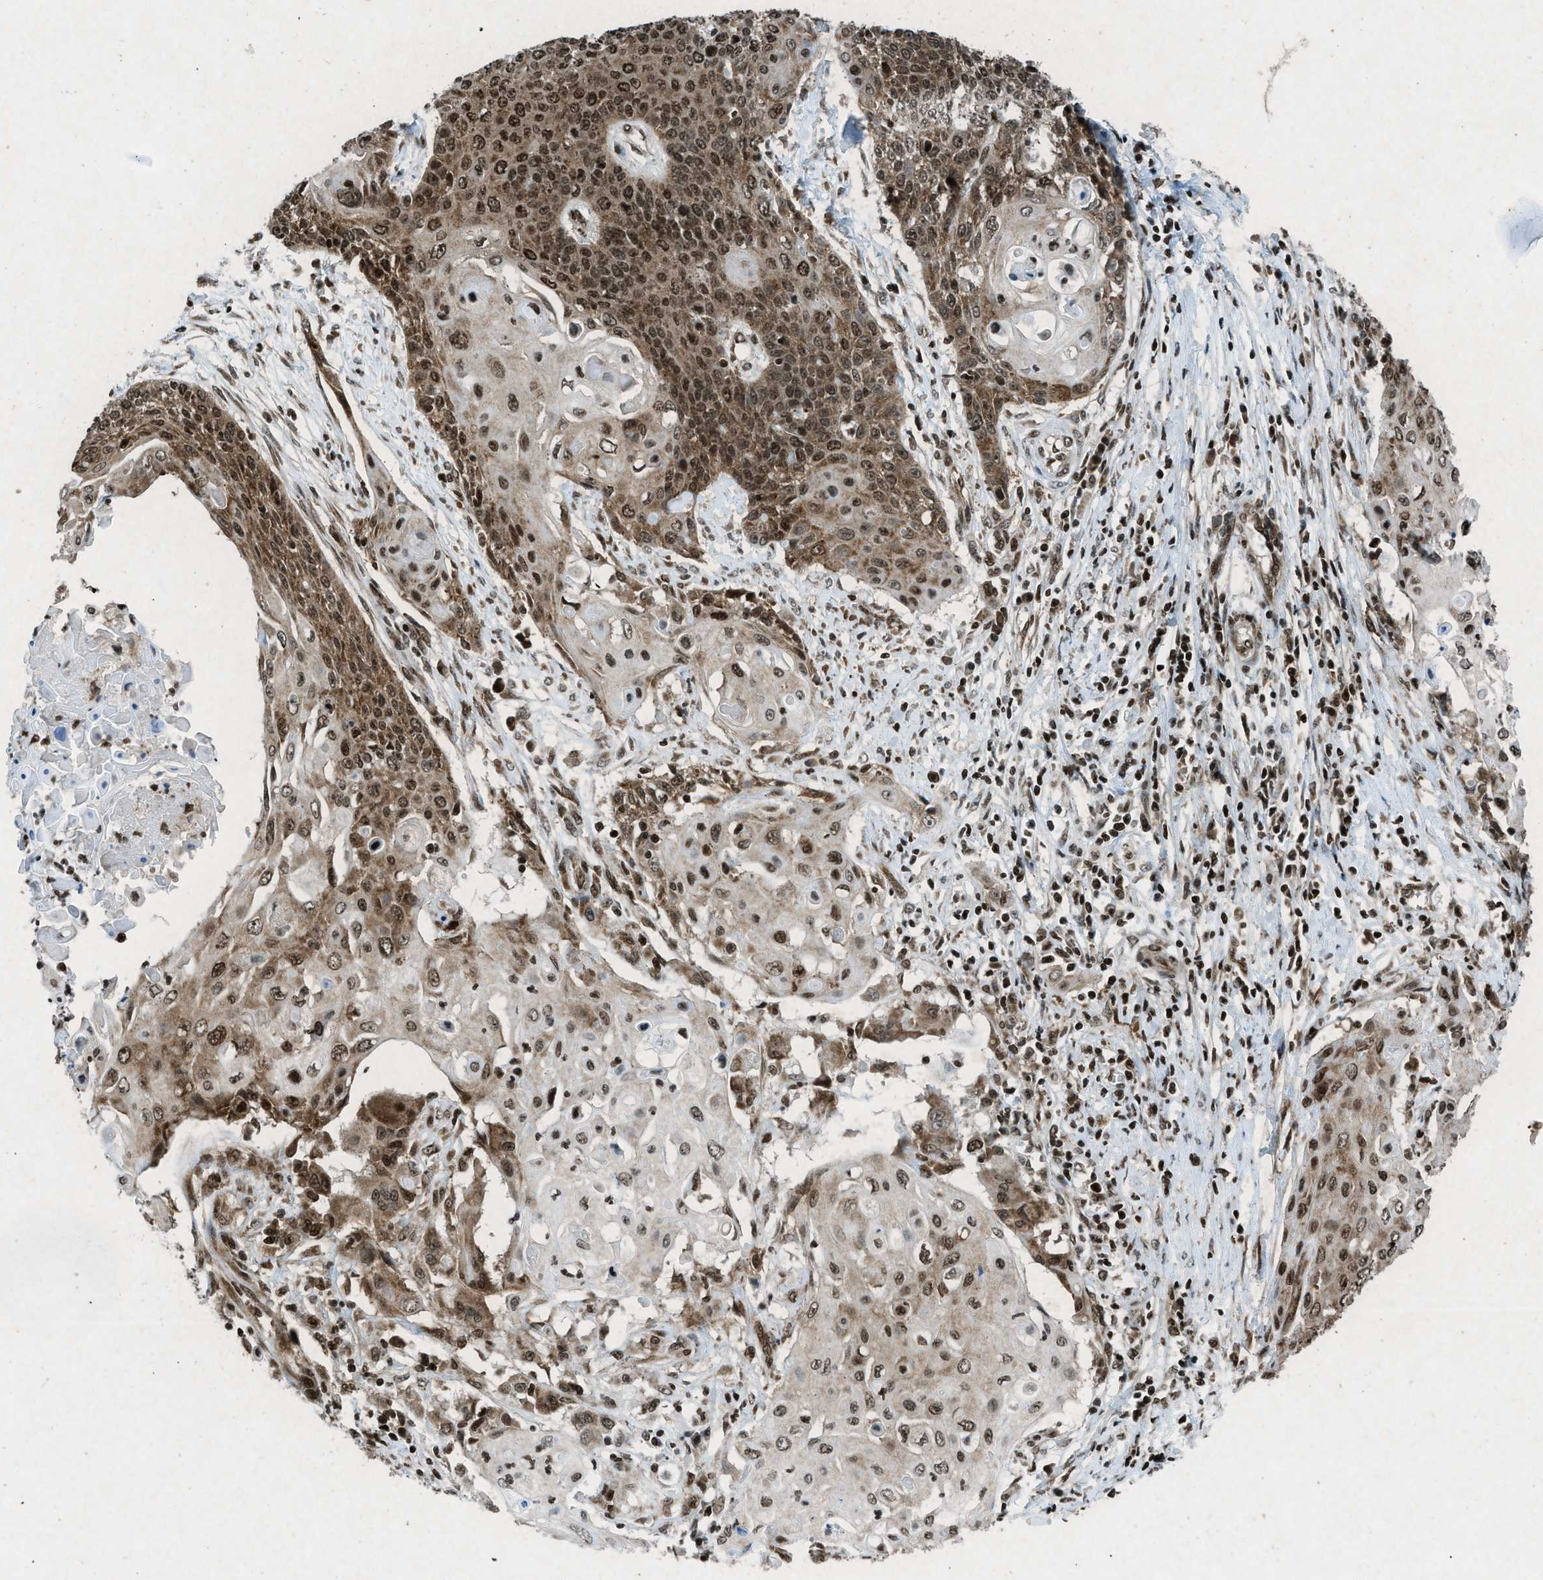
{"staining": {"intensity": "moderate", "quantity": ">75%", "location": "cytoplasmic/membranous,nuclear"}, "tissue": "cervical cancer", "cell_type": "Tumor cells", "image_type": "cancer", "snomed": [{"axis": "morphology", "description": "Squamous cell carcinoma, NOS"}, {"axis": "topography", "description": "Cervix"}], "caption": "Immunohistochemical staining of human cervical squamous cell carcinoma exhibits medium levels of moderate cytoplasmic/membranous and nuclear protein staining in approximately >75% of tumor cells.", "gene": "NXF1", "patient": {"sex": "female", "age": 39}}